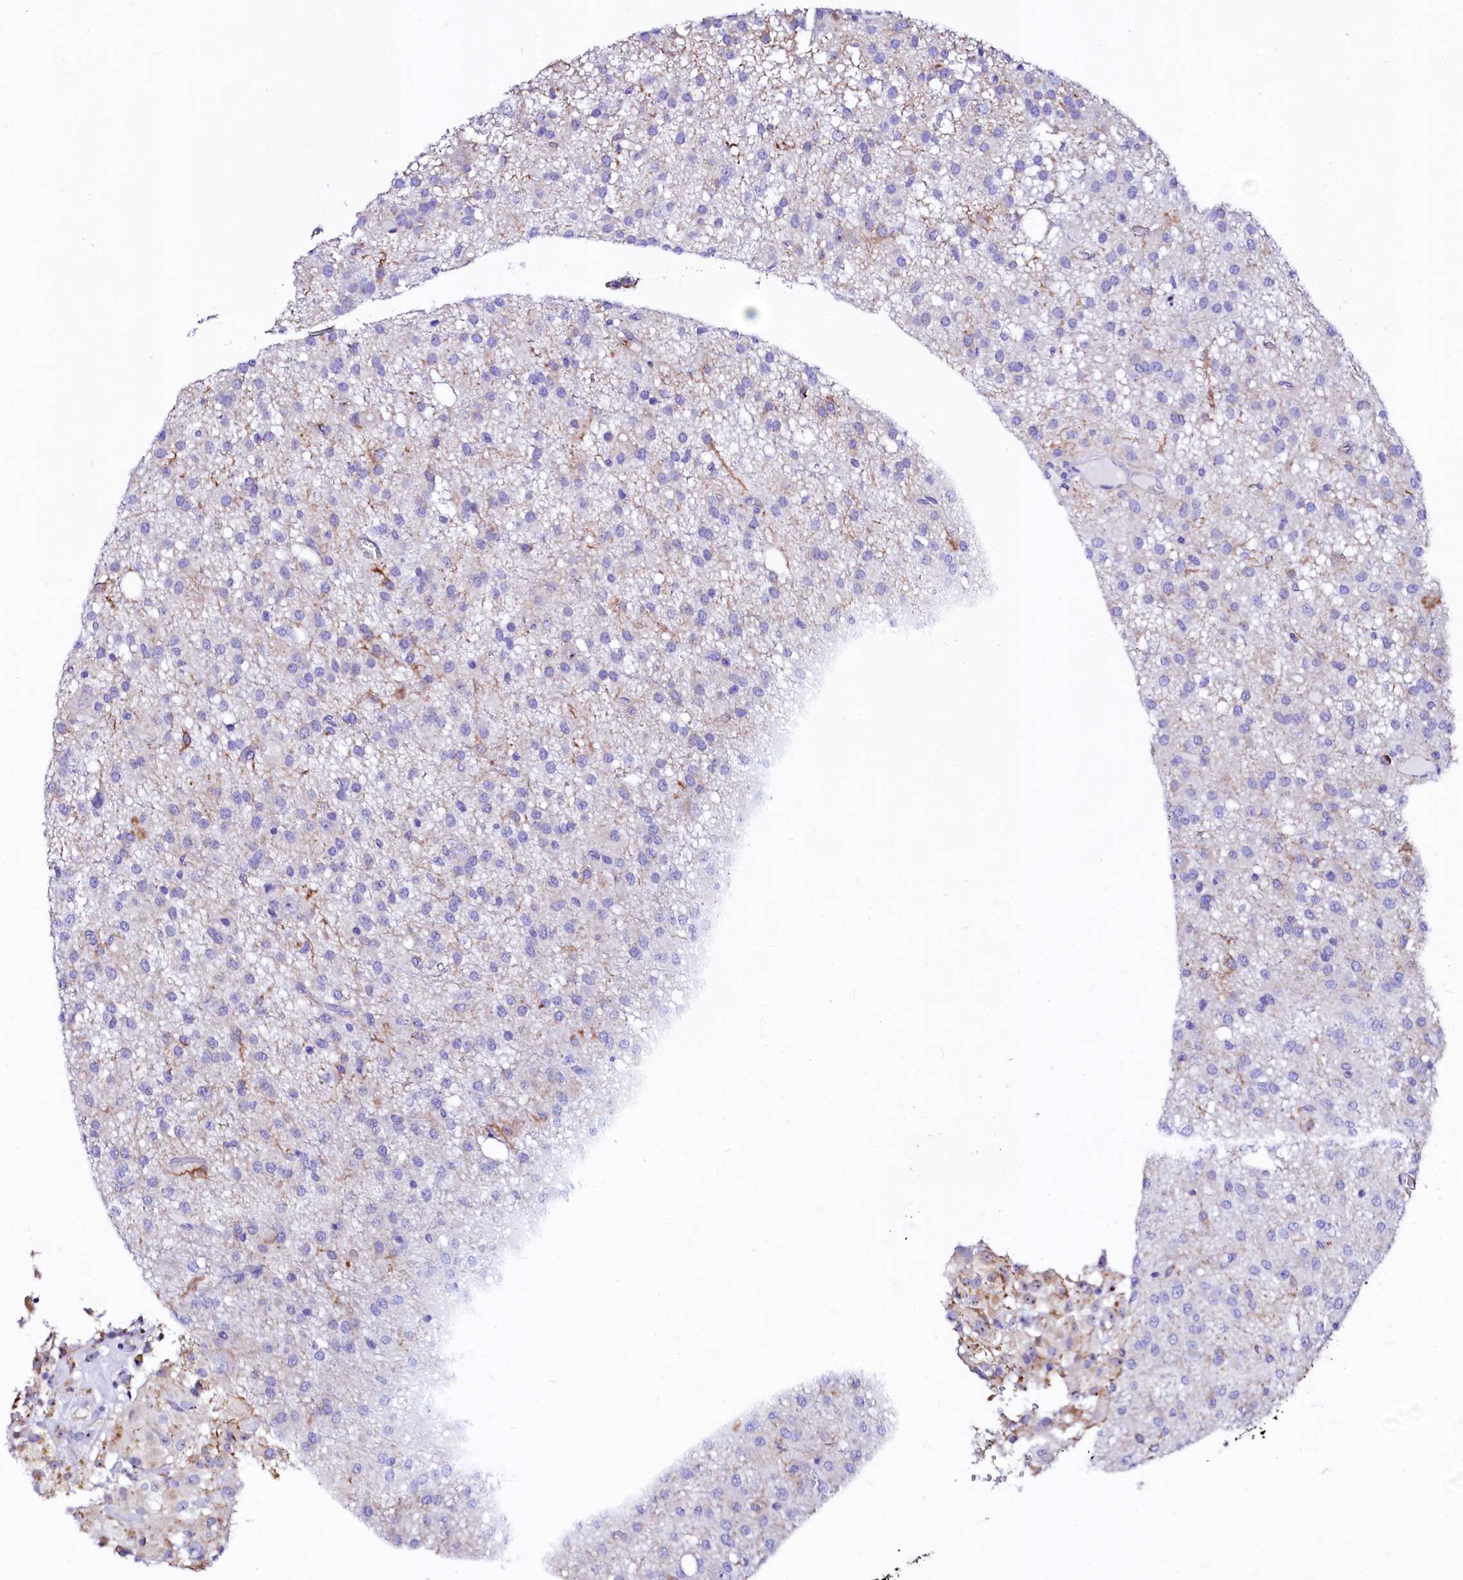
{"staining": {"intensity": "negative", "quantity": "none", "location": "none"}, "tissue": "glioma", "cell_type": "Tumor cells", "image_type": "cancer", "snomed": [{"axis": "morphology", "description": "Glioma, malignant, High grade"}, {"axis": "topography", "description": "Brain"}], "caption": "DAB immunohistochemical staining of malignant high-grade glioma displays no significant staining in tumor cells.", "gene": "SFR1", "patient": {"sex": "female", "age": 59}}